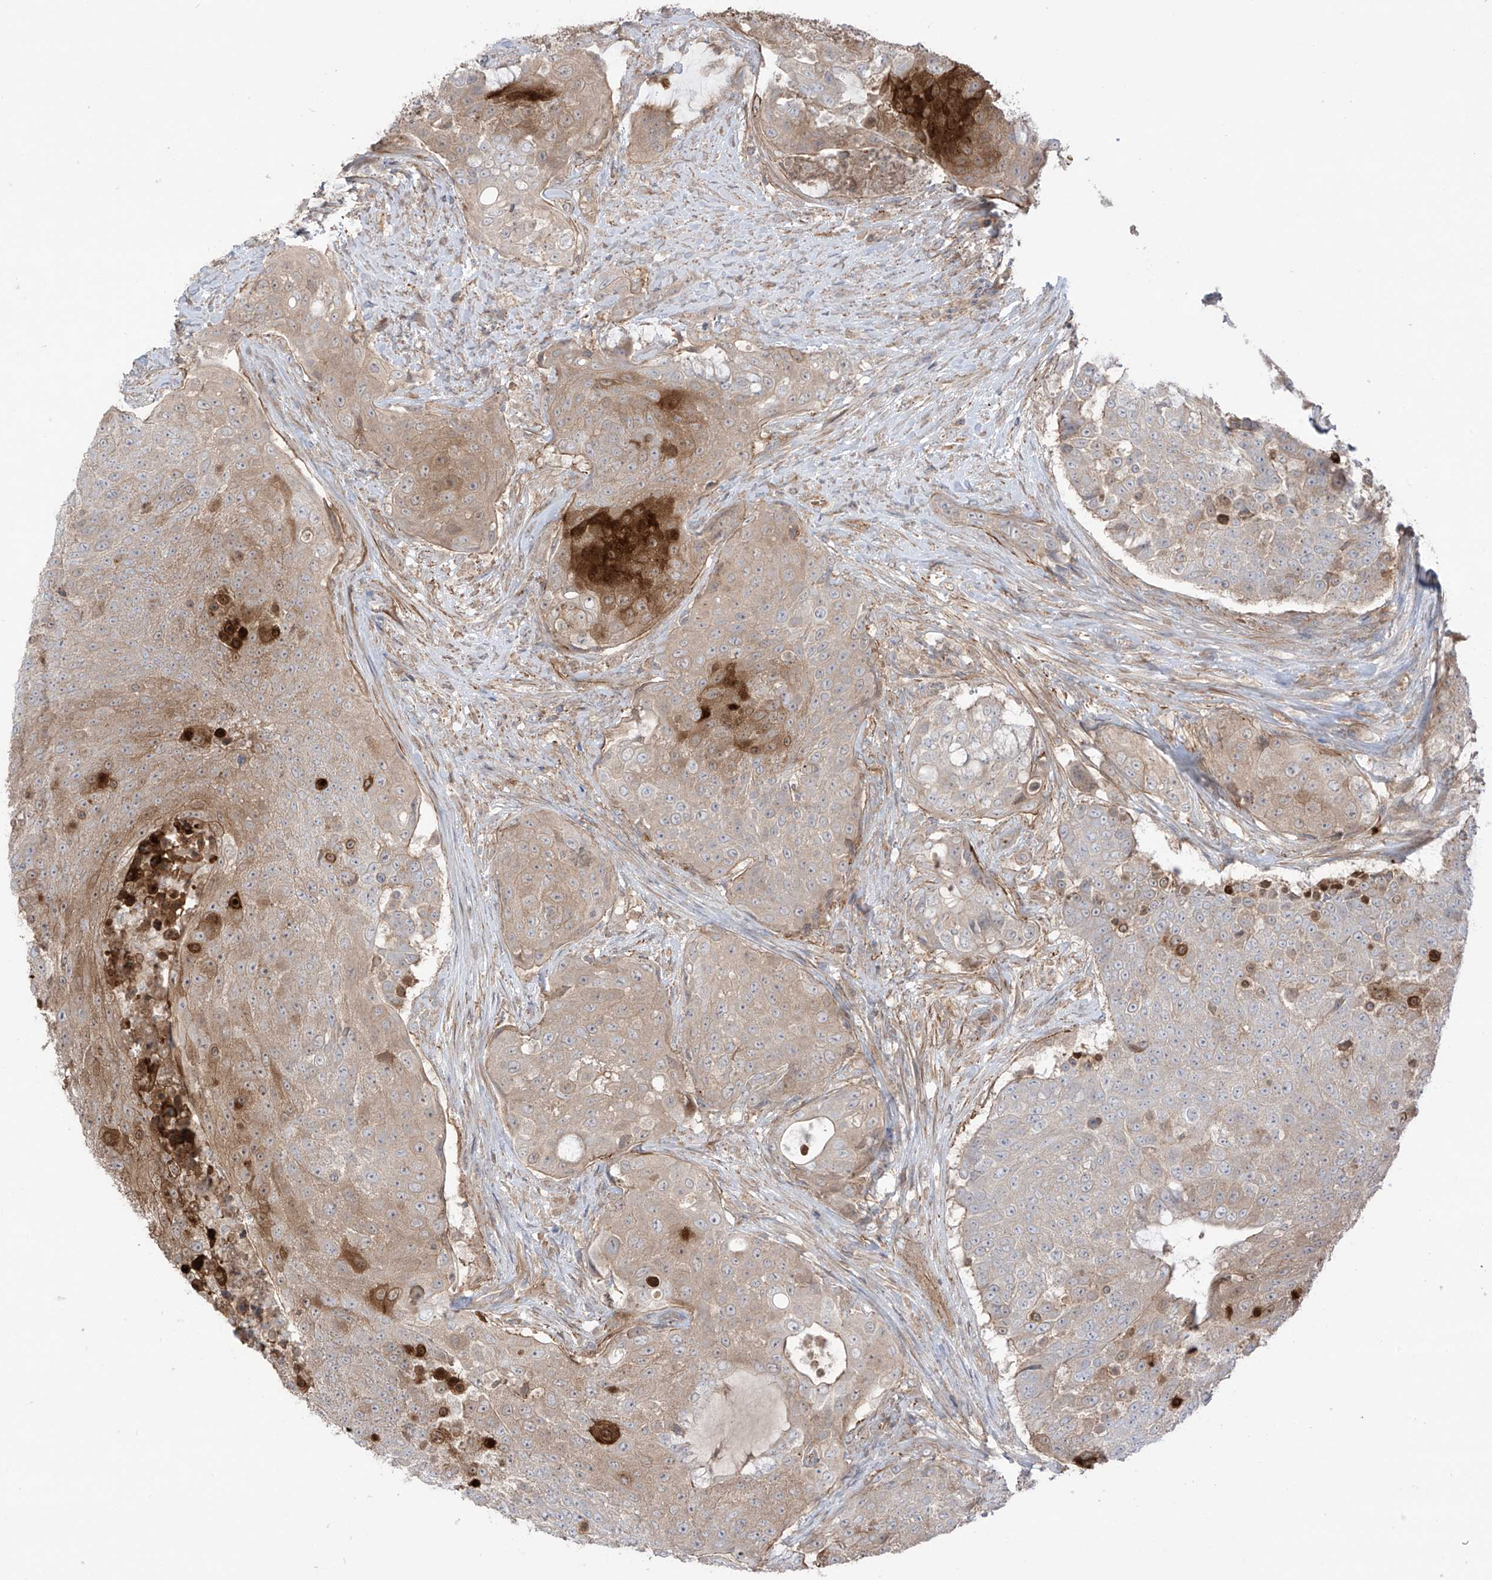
{"staining": {"intensity": "moderate", "quantity": "<25%", "location": "cytoplasmic/membranous"}, "tissue": "urothelial cancer", "cell_type": "Tumor cells", "image_type": "cancer", "snomed": [{"axis": "morphology", "description": "Urothelial carcinoma, High grade"}, {"axis": "topography", "description": "Urinary bladder"}], "caption": "Protein expression analysis of urothelial cancer demonstrates moderate cytoplasmic/membranous expression in approximately <25% of tumor cells. Using DAB (brown) and hematoxylin (blue) stains, captured at high magnification using brightfield microscopy.", "gene": "TRMU", "patient": {"sex": "female", "age": 63}}